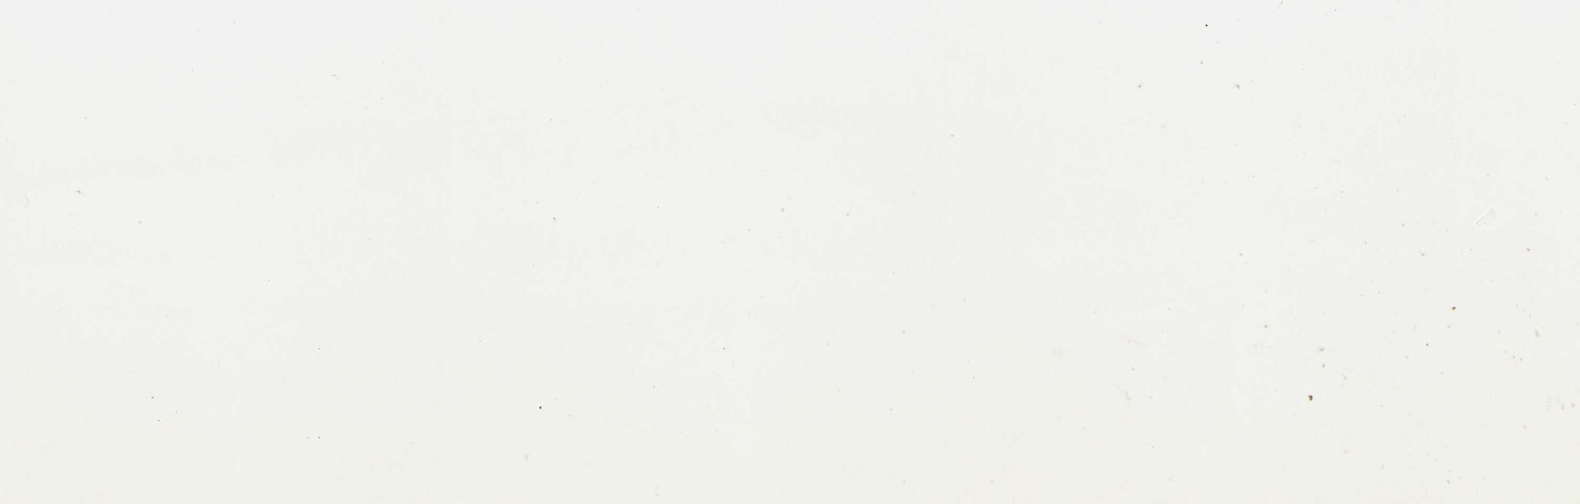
{"staining": {"intensity": "negative", "quantity": "none", "location": "none"}, "tissue": "adipose tissue", "cell_type": "Adipocytes", "image_type": "normal", "snomed": [{"axis": "morphology", "description": "Normal tissue, NOS"}, {"axis": "topography", "description": "Breast"}, {"axis": "topography", "description": "Adipose tissue"}], "caption": "This is an immunohistochemistry (IHC) micrograph of benign human adipose tissue. There is no expression in adipocytes.", "gene": "RETSAT", "patient": {"sex": "female", "age": 25}}